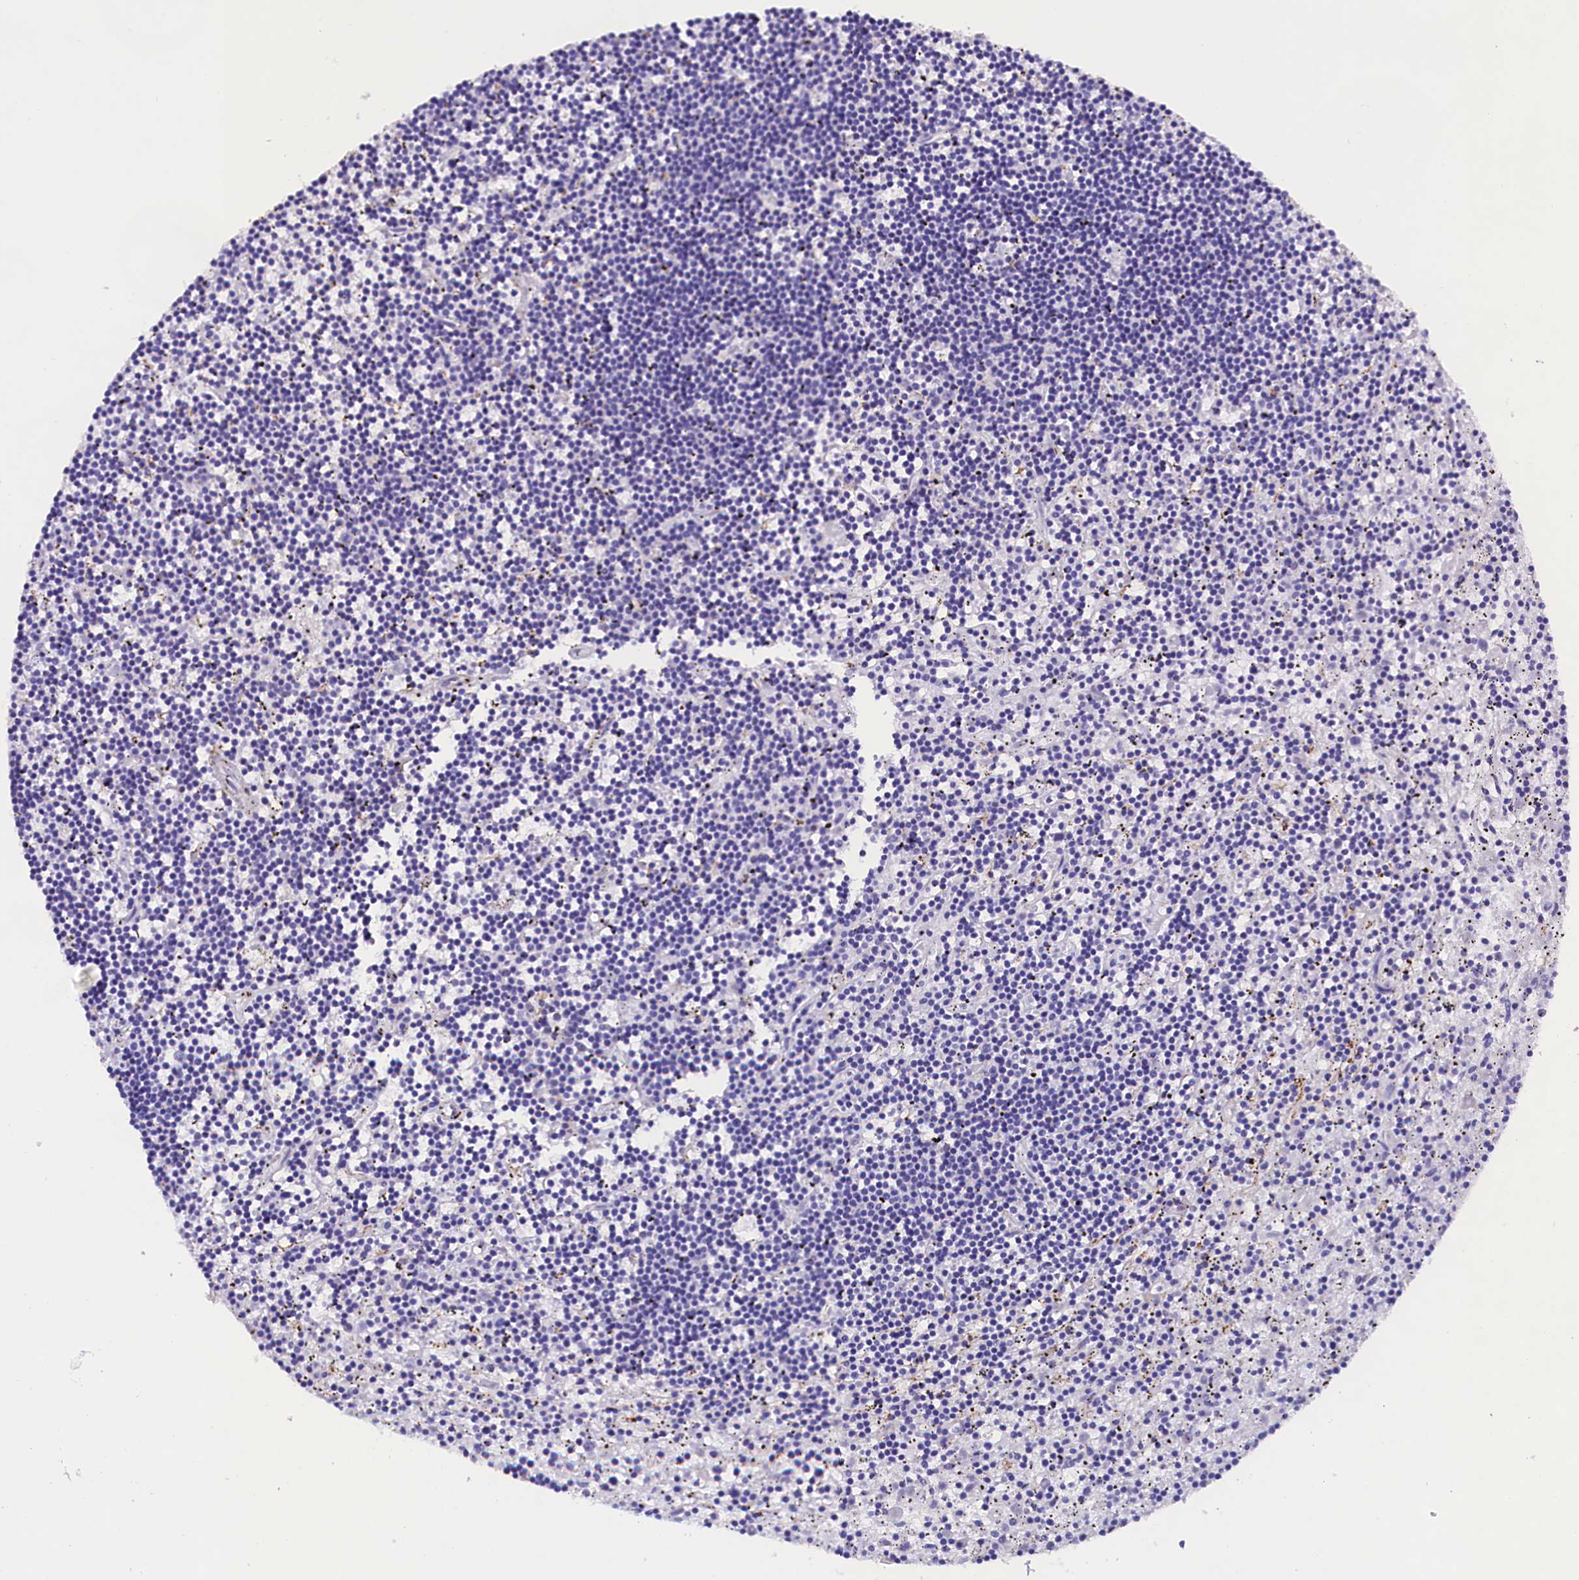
{"staining": {"intensity": "negative", "quantity": "none", "location": "none"}, "tissue": "lymphoma", "cell_type": "Tumor cells", "image_type": "cancer", "snomed": [{"axis": "morphology", "description": "Malignant lymphoma, non-Hodgkin's type, Low grade"}, {"axis": "topography", "description": "Spleen"}], "caption": "Low-grade malignant lymphoma, non-Hodgkin's type stained for a protein using immunohistochemistry (IHC) displays no staining tumor cells.", "gene": "SOD3", "patient": {"sex": "male", "age": 76}}